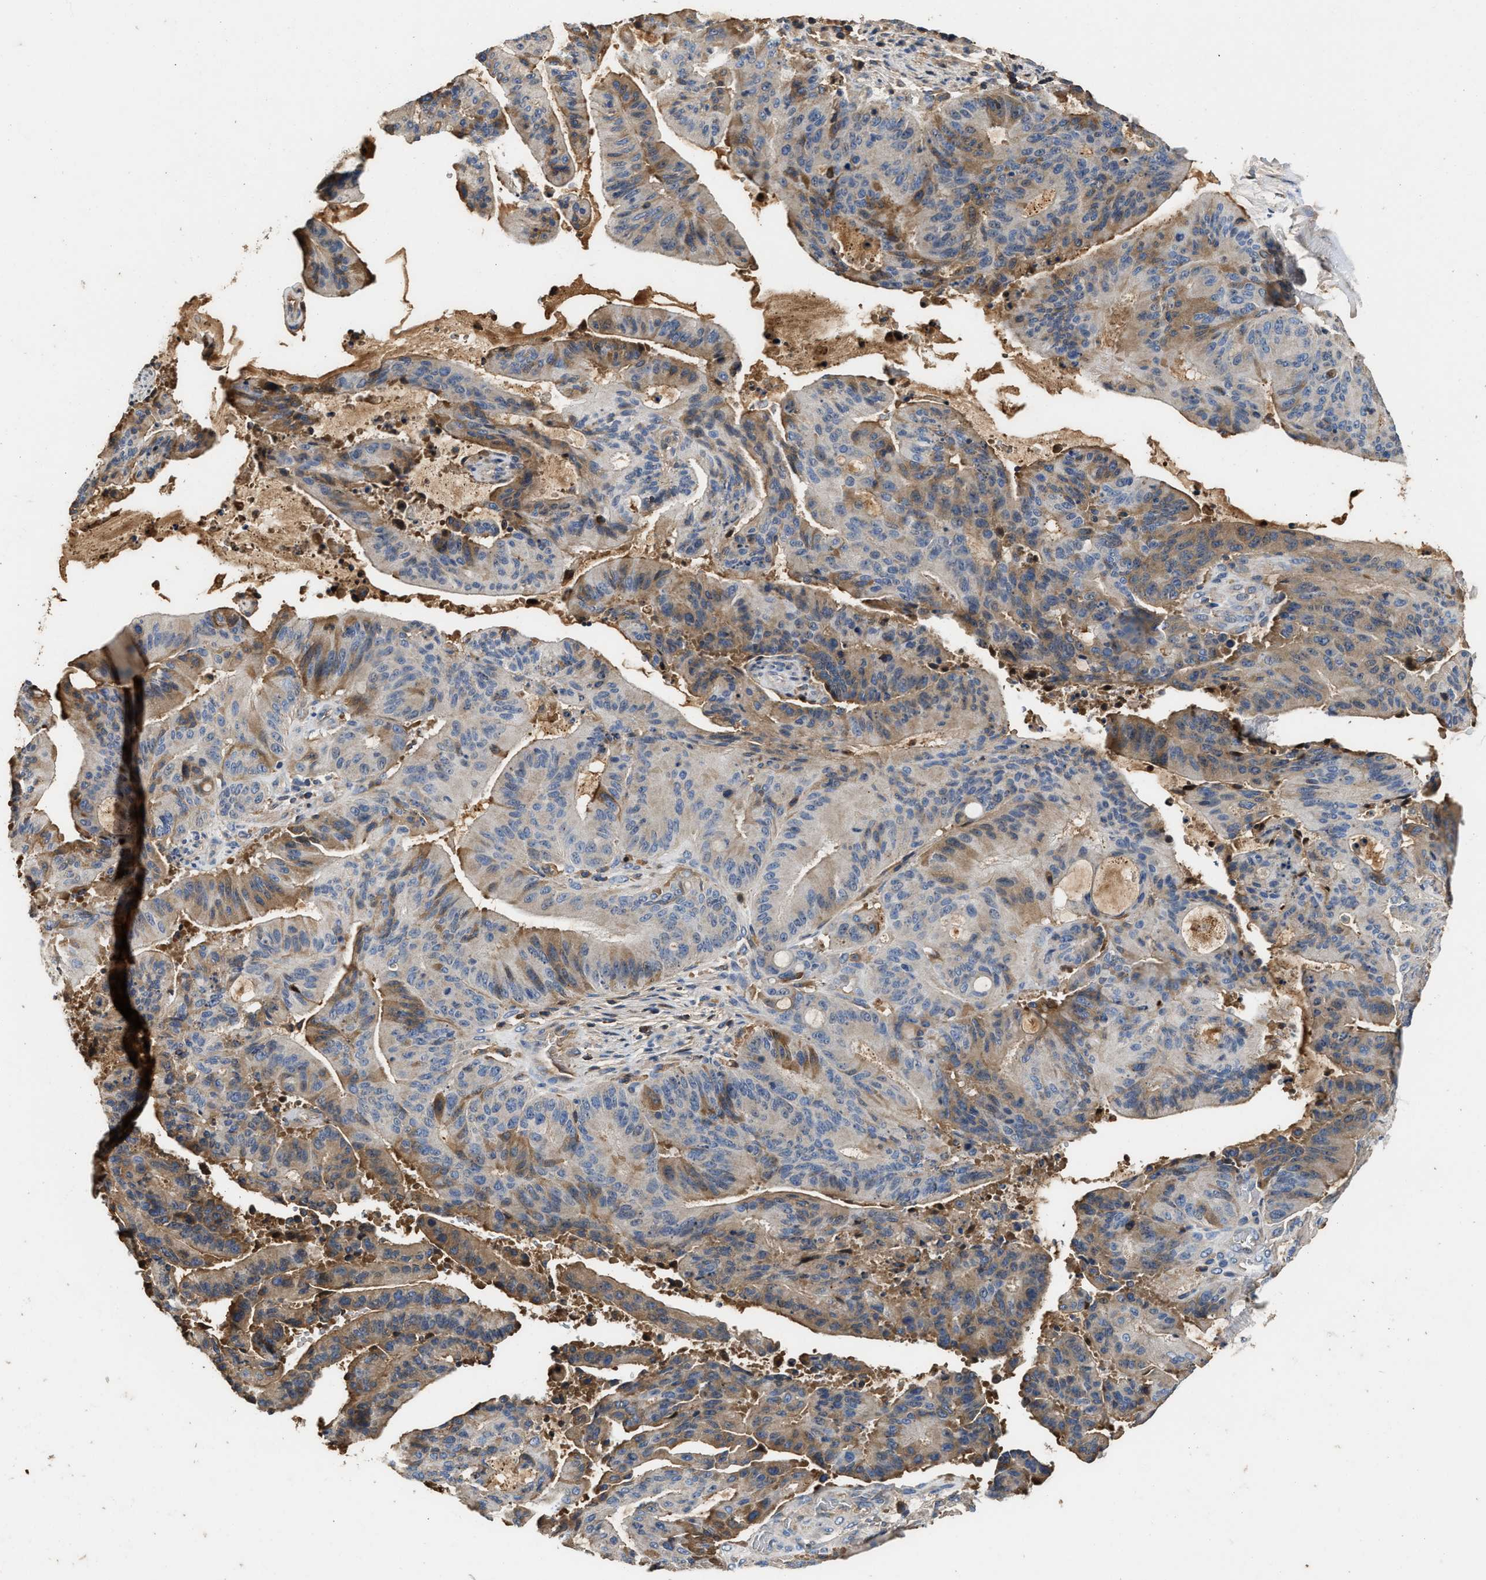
{"staining": {"intensity": "moderate", "quantity": "25%-75%", "location": "cytoplasmic/membranous"}, "tissue": "liver cancer", "cell_type": "Tumor cells", "image_type": "cancer", "snomed": [{"axis": "morphology", "description": "Normal tissue, NOS"}, {"axis": "morphology", "description": "Cholangiocarcinoma"}, {"axis": "topography", "description": "Liver"}, {"axis": "topography", "description": "Peripheral nerve tissue"}], "caption": "DAB (3,3'-diaminobenzidine) immunohistochemical staining of liver cholangiocarcinoma reveals moderate cytoplasmic/membranous protein staining in about 25%-75% of tumor cells. The staining is performed using DAB brown chromogen to label protein expression. The nuclei are counter-stained blue using hematoxylin.", "gene": "C3", "patient": {"sex": "female", "age": 73}}